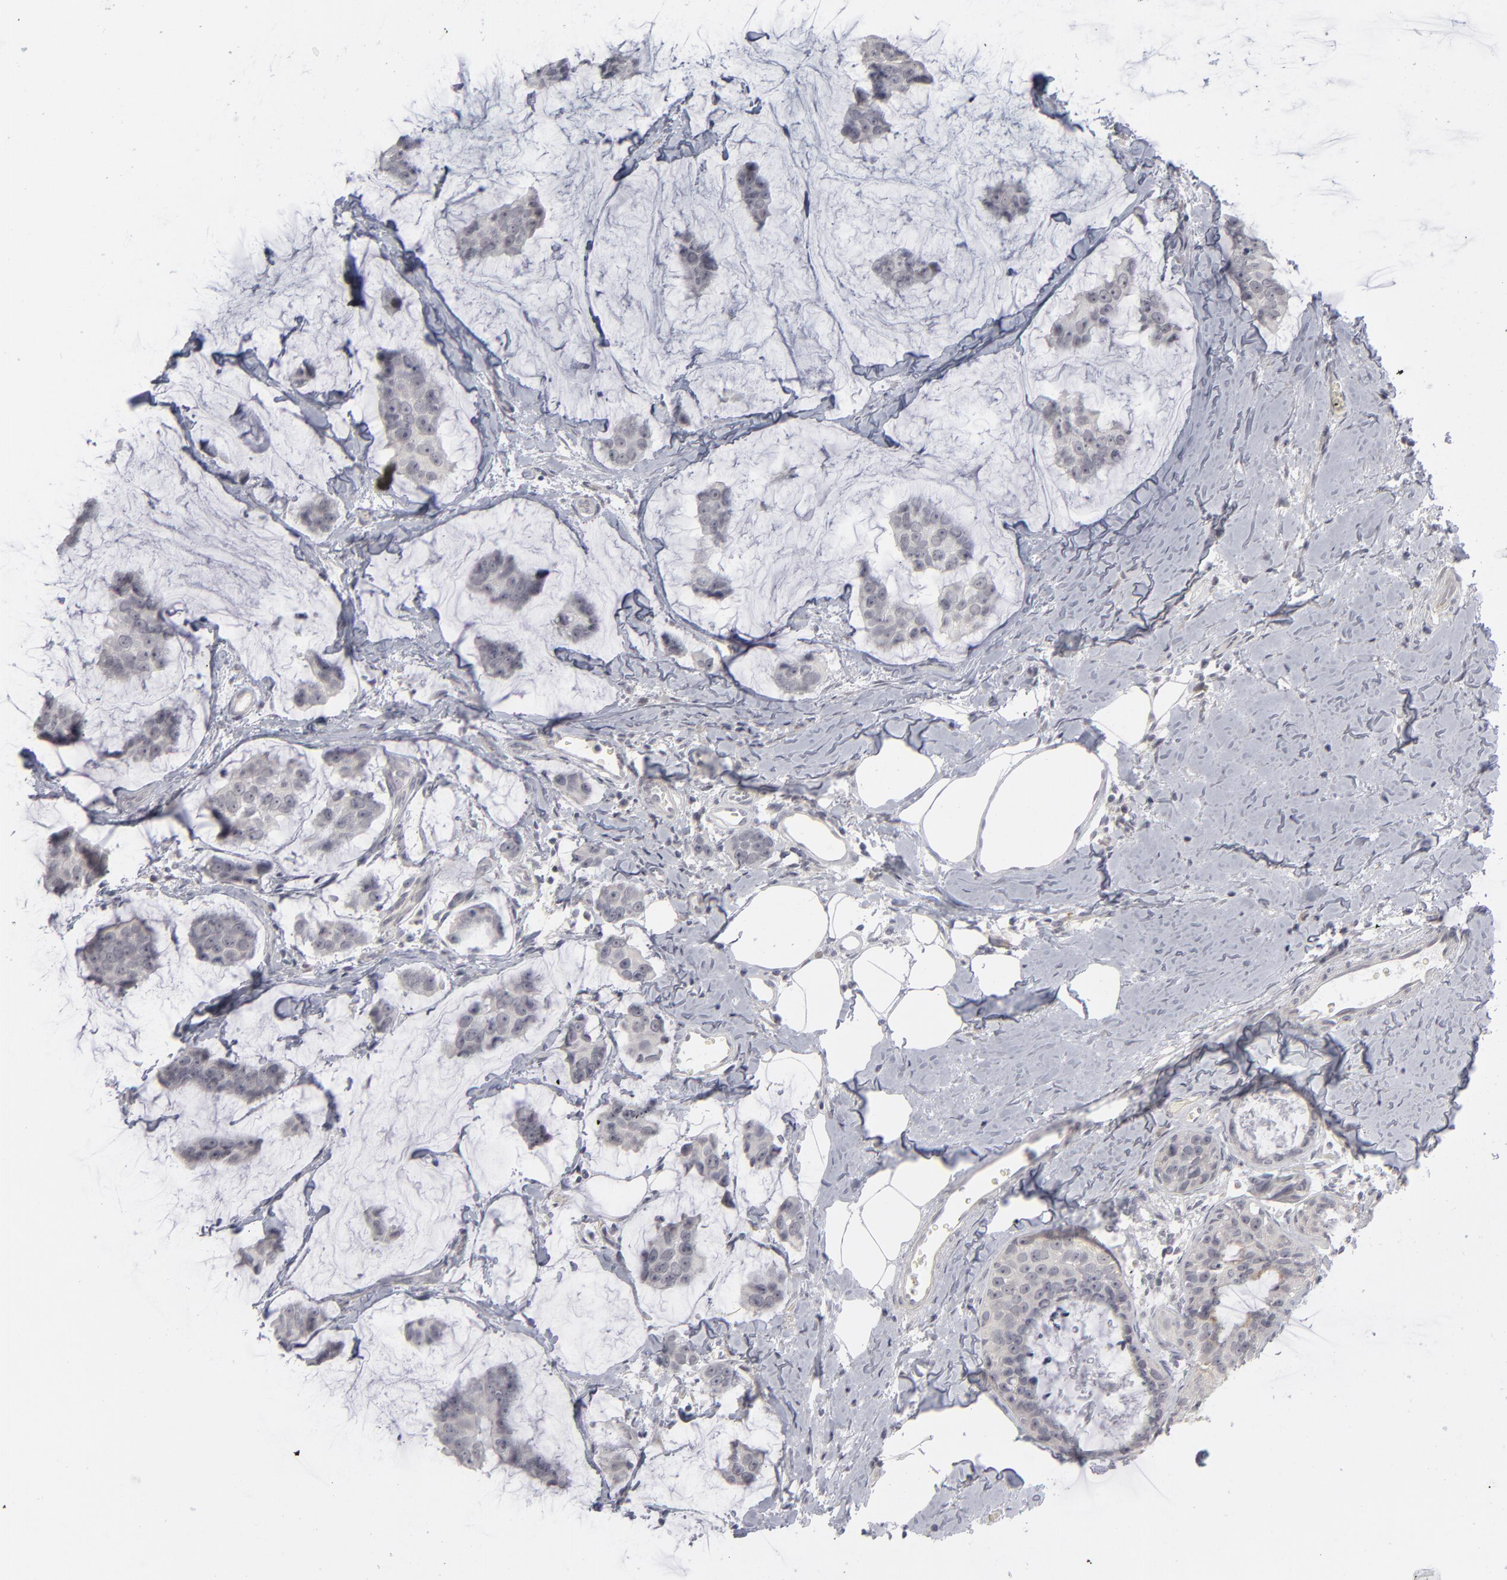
{"staining": {"intensity": "negative", "quantity": "none", "location": "none"}, "tissue": "breast cancer", "cell_type": "Tumor cells", "image_type": "cancer", "snomed": [{"axis": "morphology", "description": "Normal tissue, NOS"}, {"axis": "morphology", "description": "Duct carcinoma"}, {"axis": "topography", "description": "Breast"}], "caption": "IHC histopathology image of neoplastic tissue: human infiltrating ductal carcinoma (breast) stained with DAB demonstrates no significant protein staining in tumor cells.", "gene": "KIAA1210", "patient": {"sex": "female", "age": 50}}